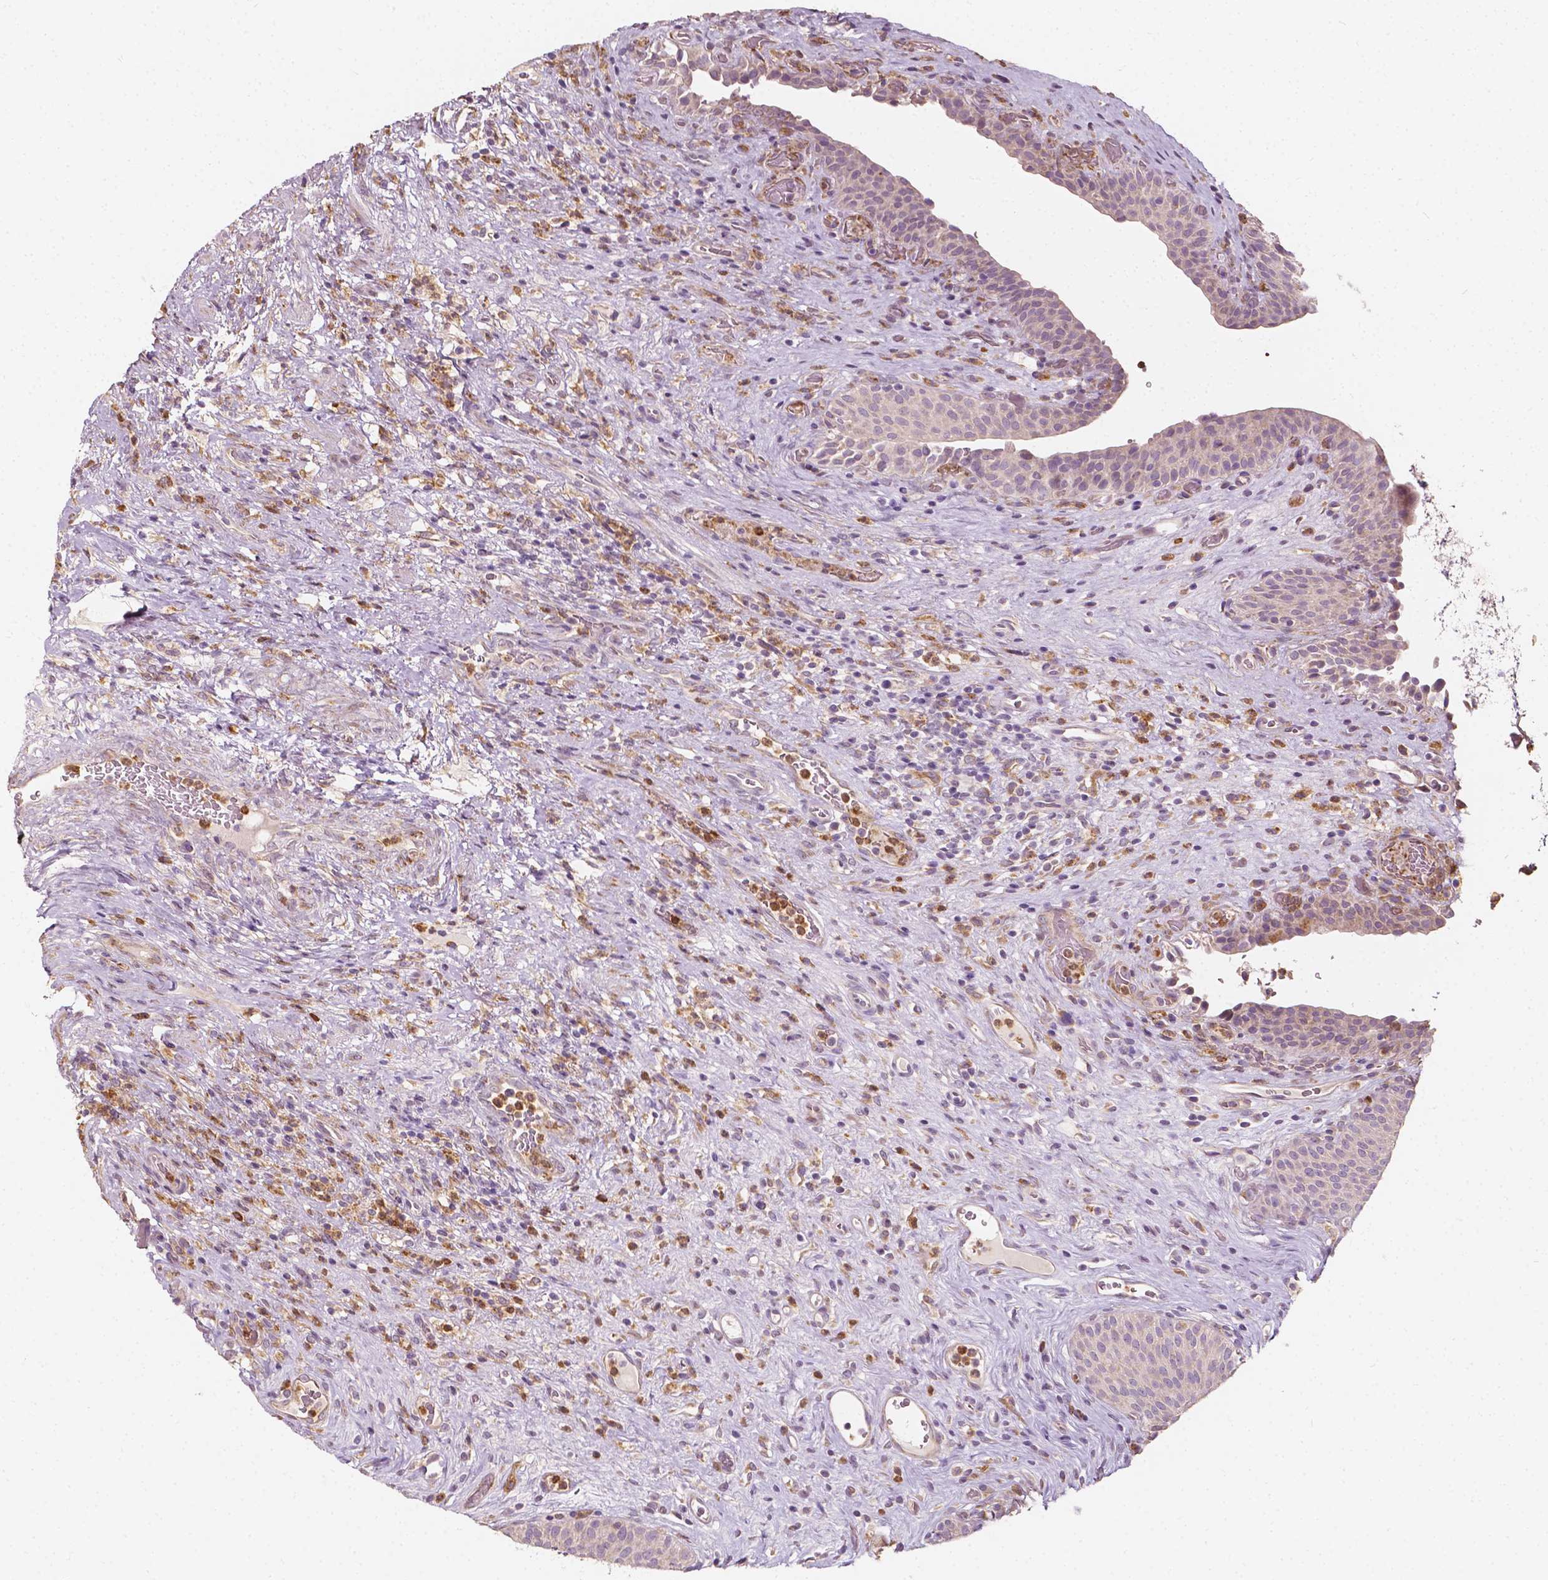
{"staining": {"intensity": "weak", "quantity": "<25%", "location": "cytoplasmic/membranous"}, "tissue": "urinary bladder", "cell_type": "Urothelial cells", "image_type": "normal", "snomed": [{"axis": "morphology", "description": "Normal tissue, NOS"}, {"axis": "topography", "description": "Urinary bladder"}, {"axis": "topography", "description": "Peripheral nerve tissue"}], "caption": "Histopathology image shows no significant protein expression in urothelial cells of normal urinary bladder. The staining is performed using DAB brown chromogen with nuclei counter-stained in using hematoxylin.", "gene": "NPC1L1", "patient": {"sex": "male", "age": 66}}